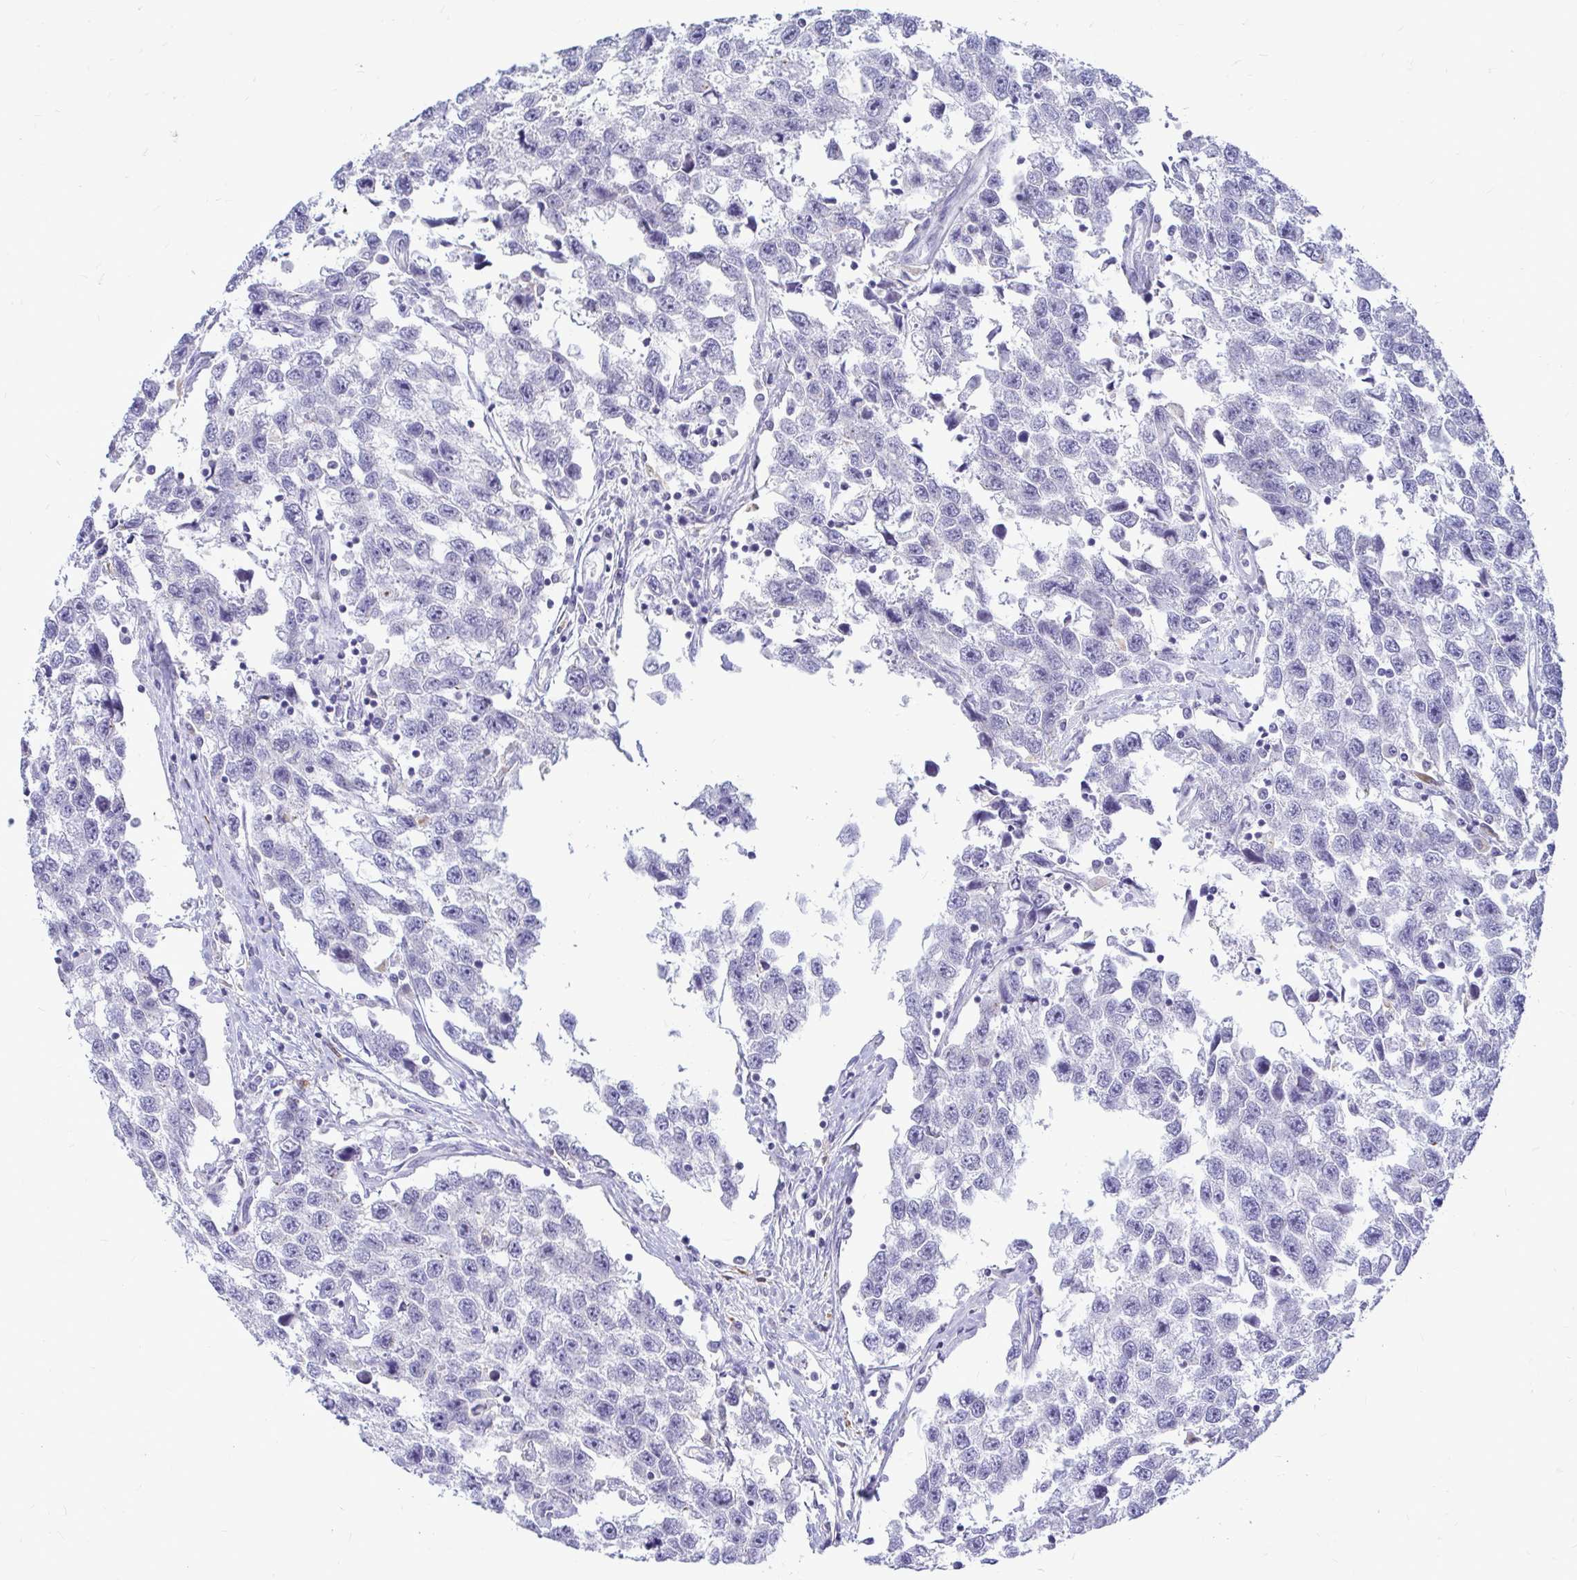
{"staining": {"intensity": "negative", "quantity": "none", "location": "none"}, "tissue": "testis cancer", "cell_type": "Tumor cells", "image_type": "cancer", "snomed": [{"axis": "morphology", "description": "Seminoma, NOS"}, {"axis": "topography", "description": "Testis"}], "caption": "DAB immunohistochemical staining of human testis seminoma reveals no significant expression in tumor cells. (DAB (3,3'-diaminobenzidine) immunohistochemistry (IHC) with hematoxylin counter stain).", "gene": "PKN3", "patient": {"sex": "male", "age": 33}}